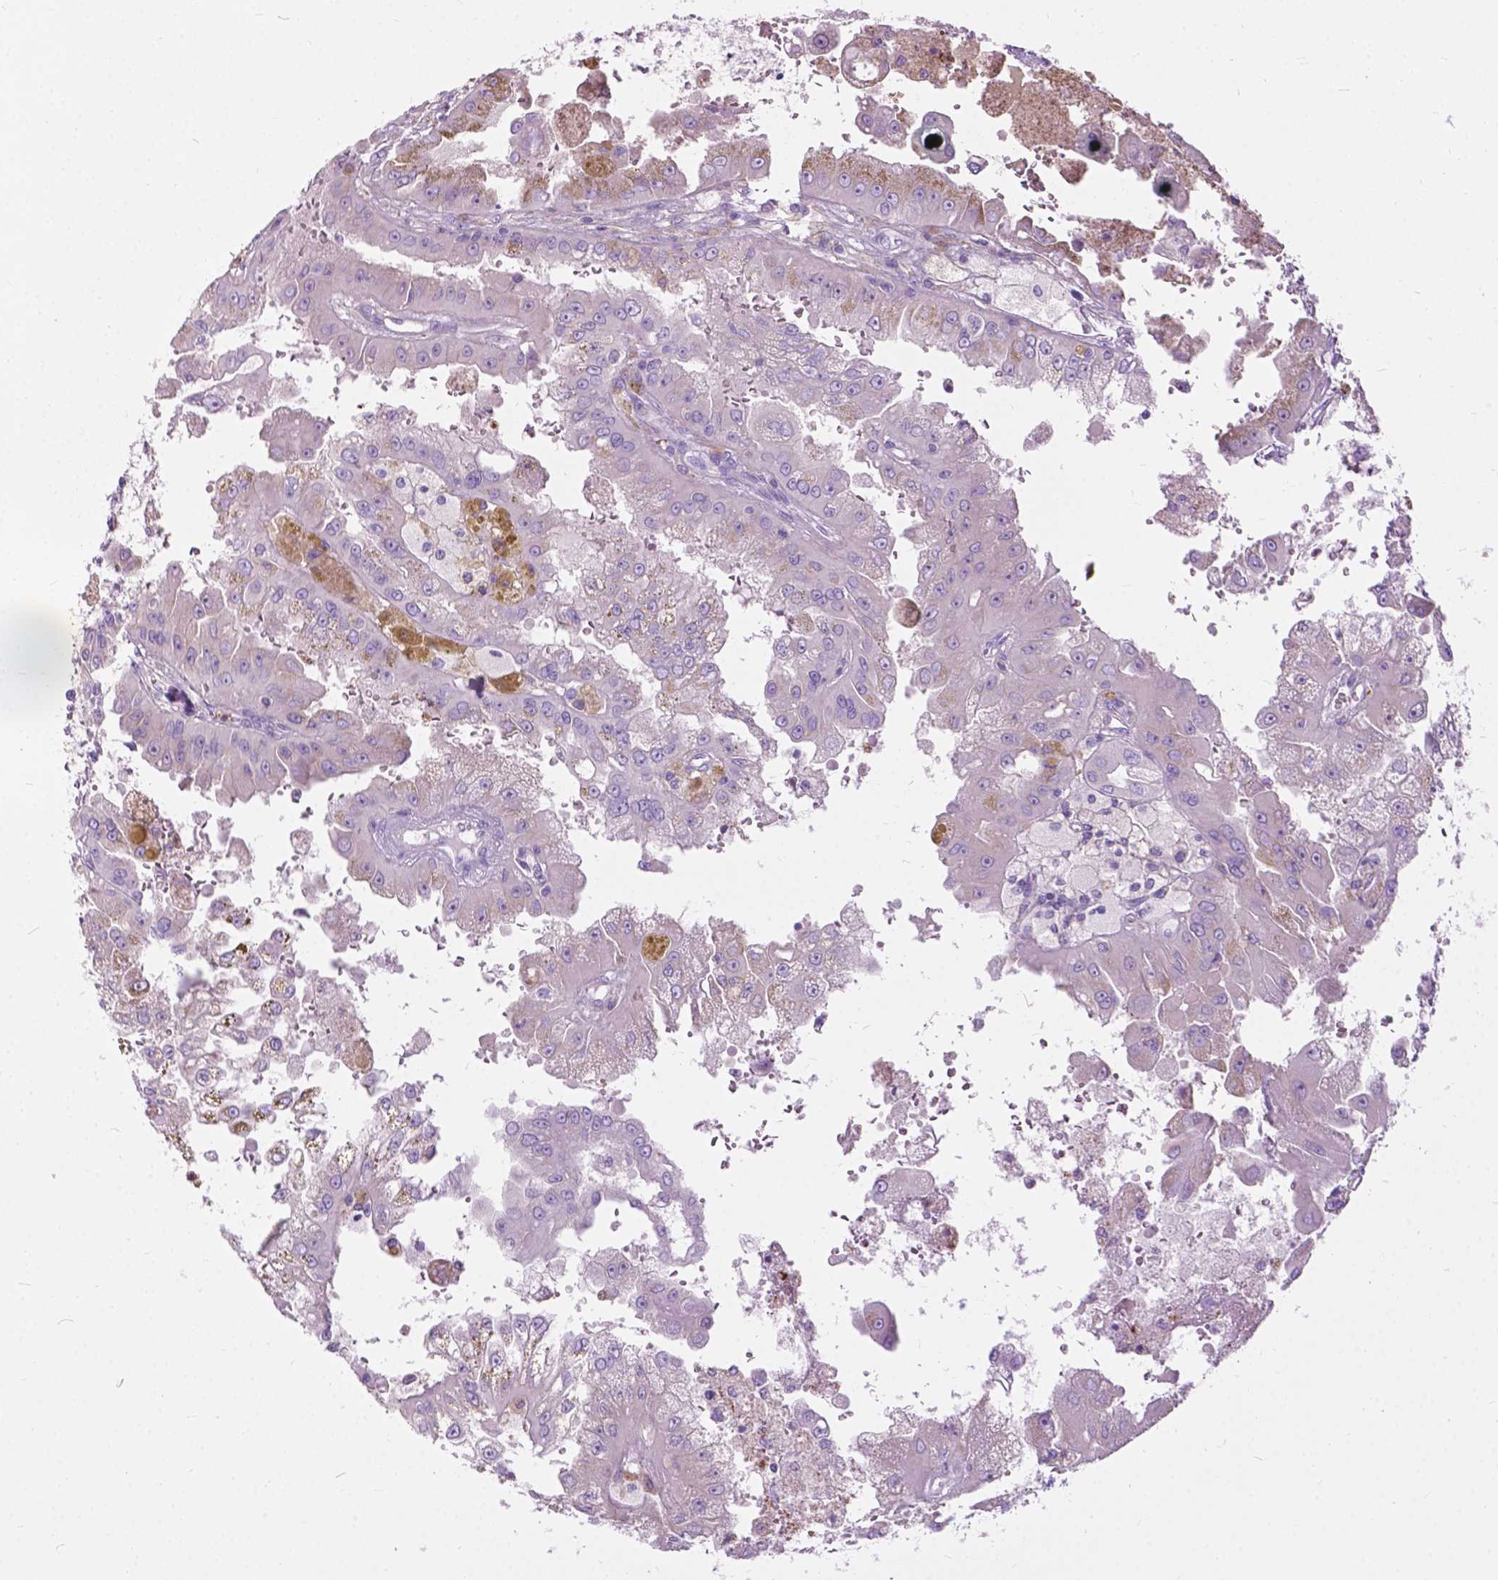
{"staining": {"intensity": "negative", "quantity": "none", "location": "none"}, "tissue": "renal cancer", "cell_type": "Tumor cells", "image_type": "cancer", "snomed": [{"axis": "morphology", "description": "Adenocarcinoma, NOS"}, {"axis": "topography", "description": "Kidney"}], "caption": "Immunohistochemistry histopathology image of neoplastic tissue: renal adenocarcinoma stained with DAB (3,3'-diaminobenzidine) exhibits no significant protein positivity in tumor cells.", "gene": "PRR35", "patient": {"sex": "male", "age": 58}}